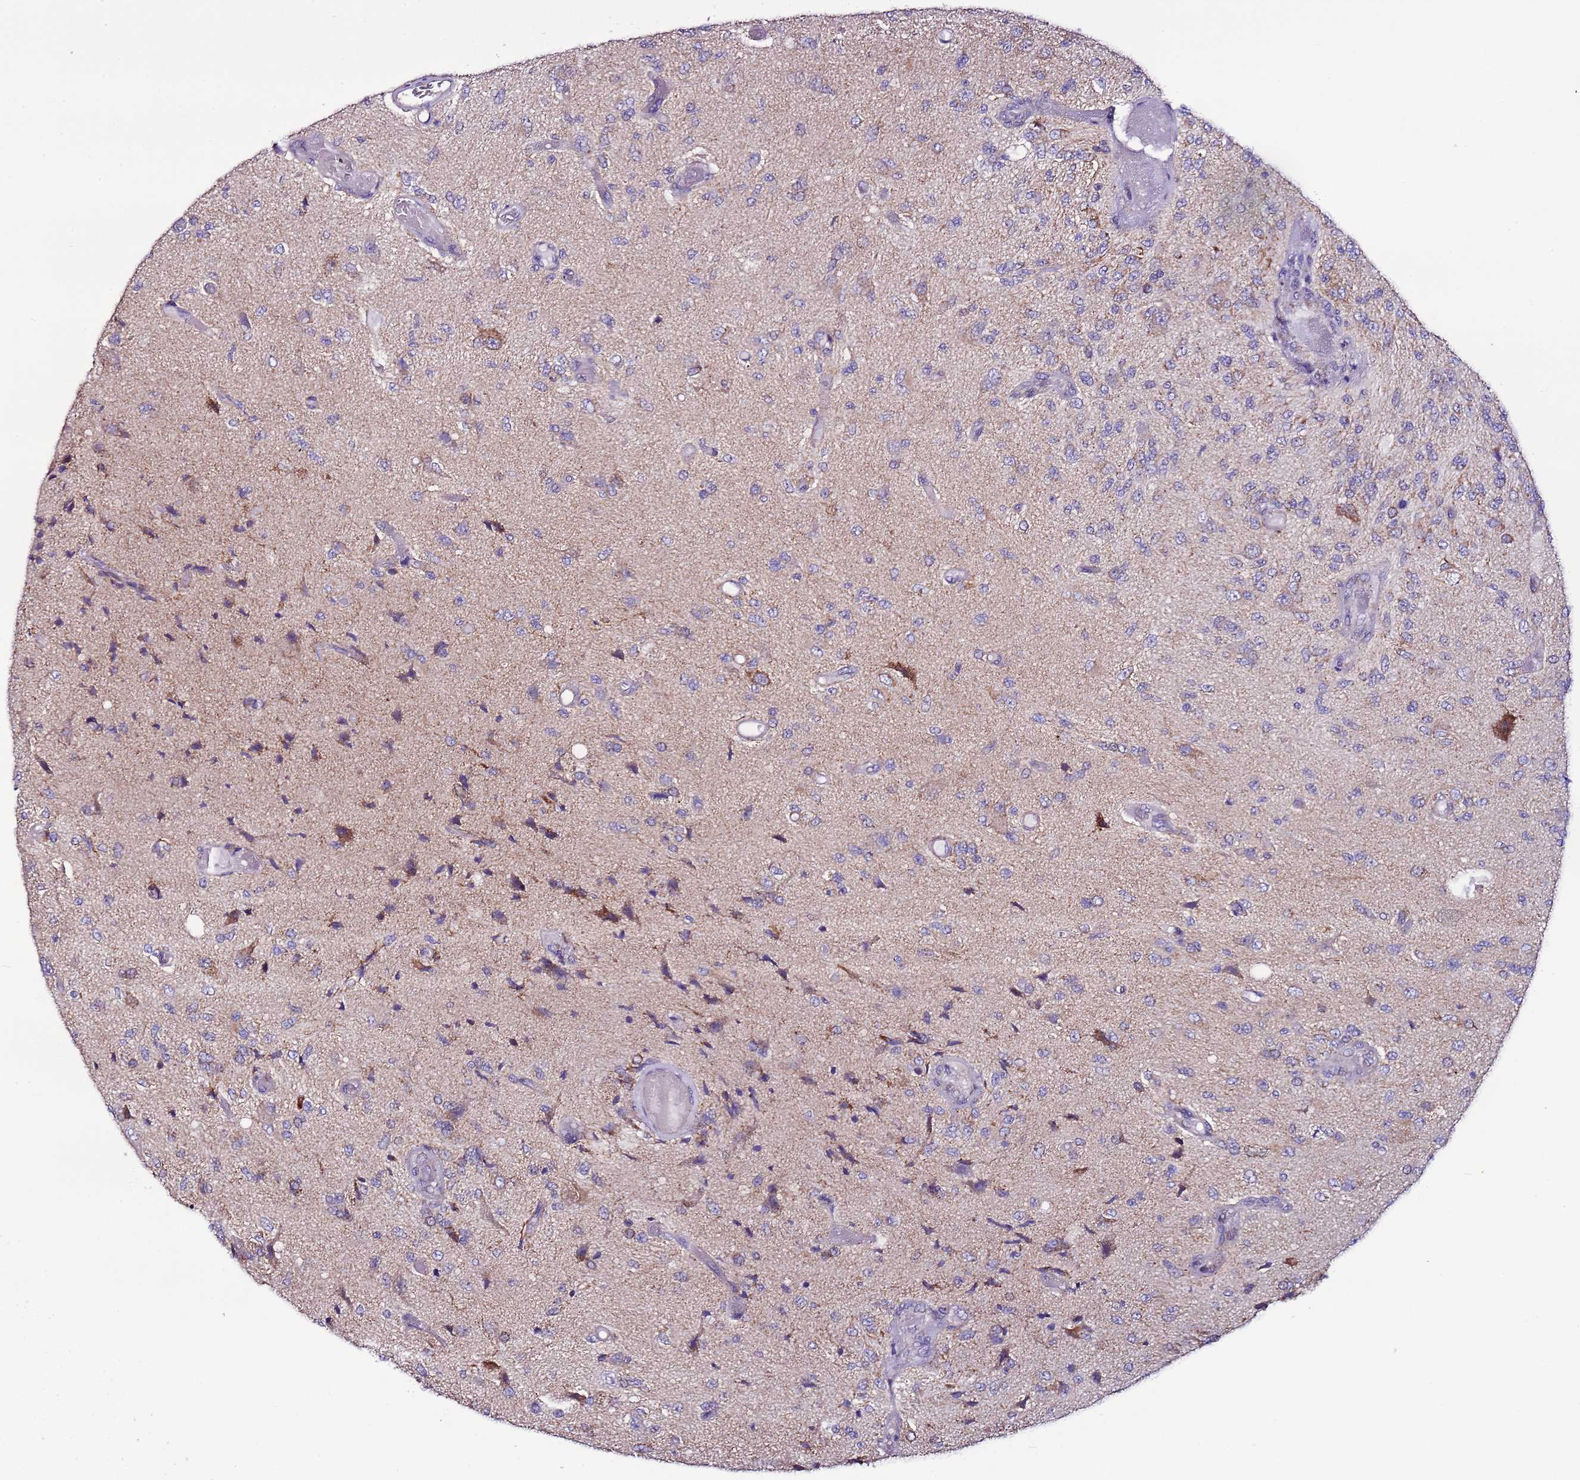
{"staining": {"intensity": "negative", "quantity": "none", "location": "none"}, "tissue": "glioma", "cell_type": "Tumor cells", "image_type": "cancer", "snomed": [{"axis": "morphology", "description": "Normal tissue, NOS"}, {"axis": "morphology", "description": "Glioma, malignant, High grade"}, {"axis": "topography", "description": "Cerebral cortex"}], "caption": "The immunohistochemistry micrograph has no significant expression in tumor cells of glioma tissue.", "gene": "UEVLD", "patient": {"sex": "male", "age": 77}}